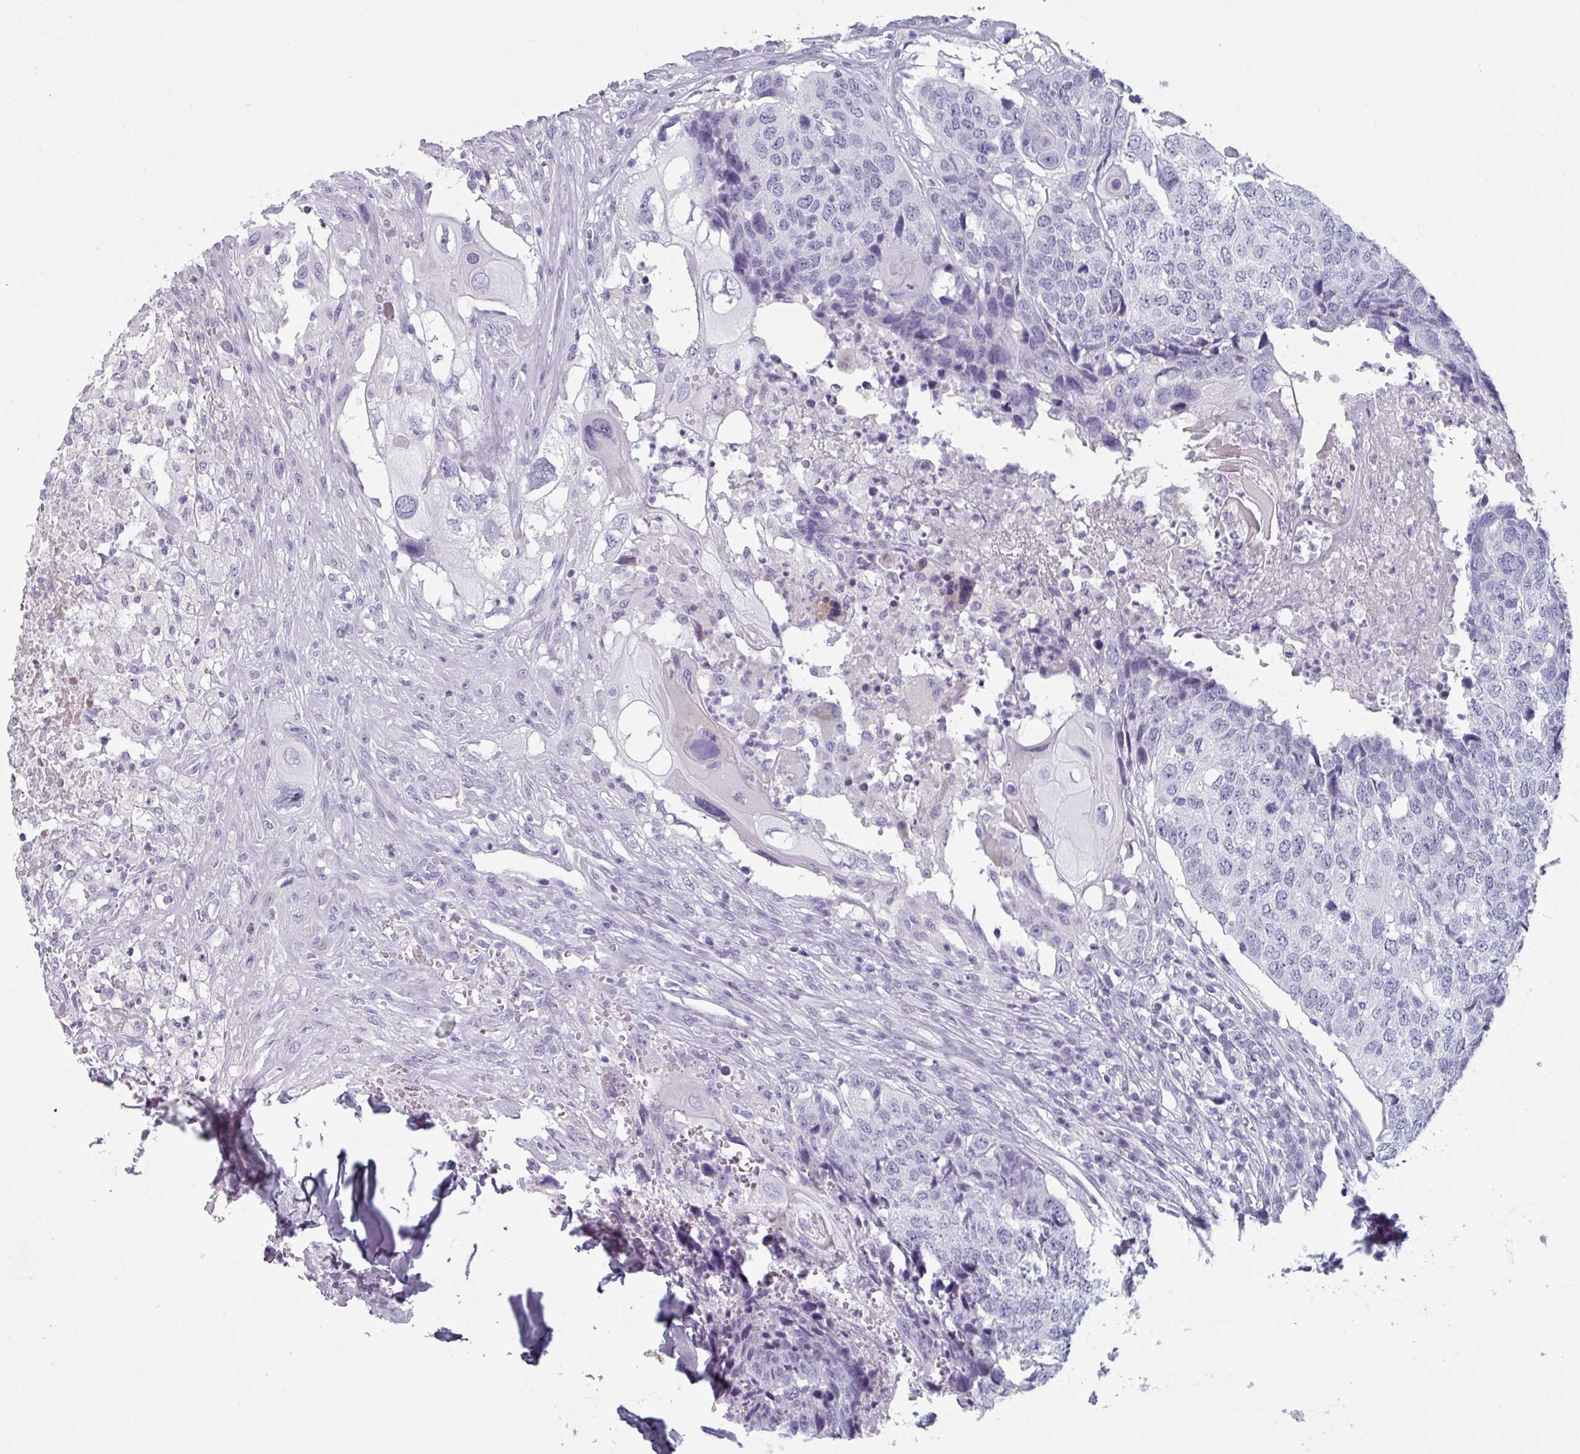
{"staining": {"intensity": "negative", "quantity": "none", "location": "none"}, "tissue": "head and neck cancer", "cell_type": "Tumor cells", "image_type": "cancer", "snomed": [{"axis": "morphology", "description": "Squamous cell carcinoma, NOS"}, {"axis": "topography", "description": "Head-Neck"}], "caption": "A high-resolution micrograph shows immunohistochemistry (IHC) staining of head and neck cancer (squamous cell carcinoma), which displays no significant expression in tumor cells.", "gene": "SLC35G2", "patient": {"sex": "male", "age": 66}}